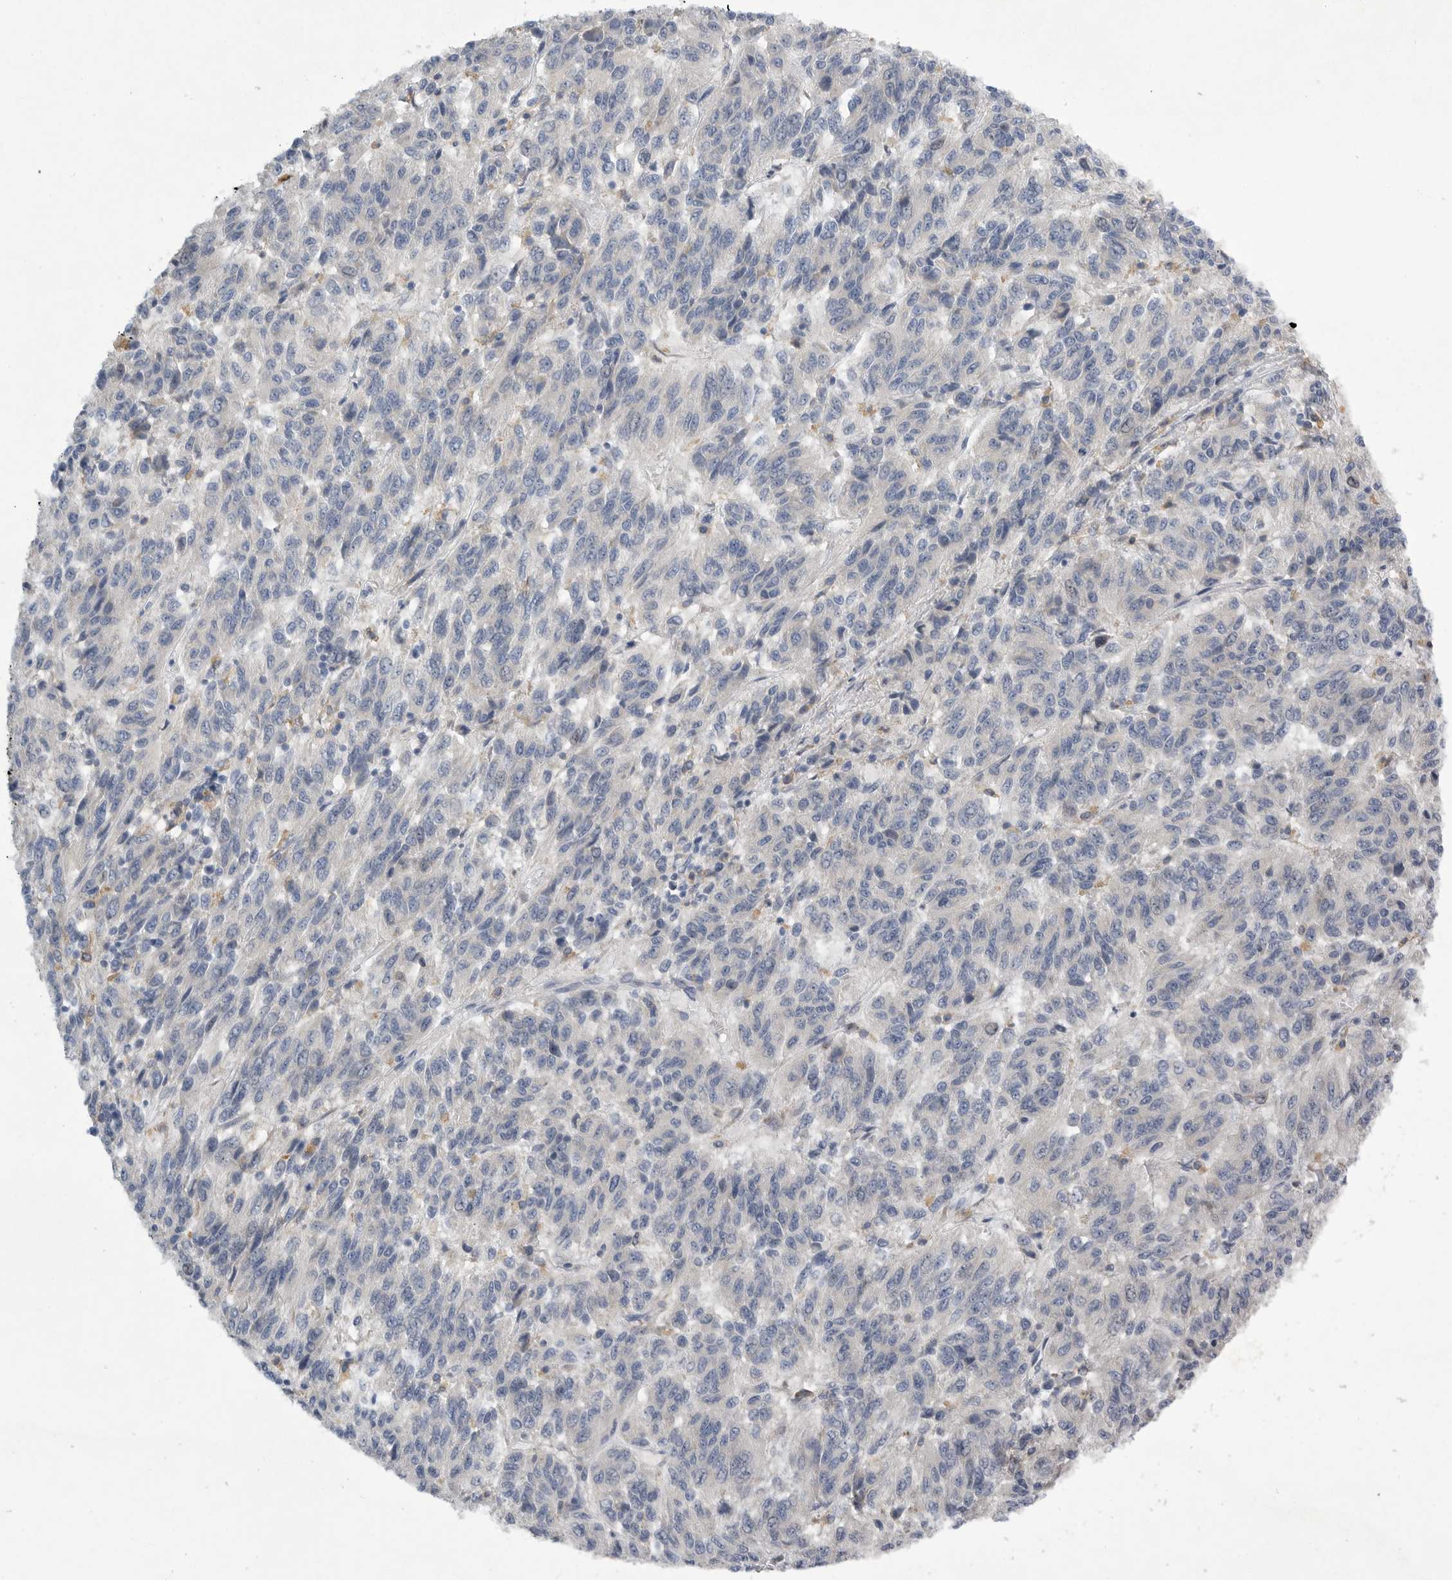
{"staining": {"intensity": "negative", "quantity": "none", "location": "none"}, "tissue": "melanoma", "cell_type": "Tumor cells", "image_type": "cancer", "snomed": [{"axis": "morphology", "description": "Malignant melanoma, Metastatic site"}, {"axis": "topography", "description": "Lung"}], "caption": "The immunohistochemistry histopathology image has no significant expression in tumor cells of malignant melanoma (metastatic site) tissue.", "gene": "EDEM3", "patient": {"sex": "male", "age": 64}}